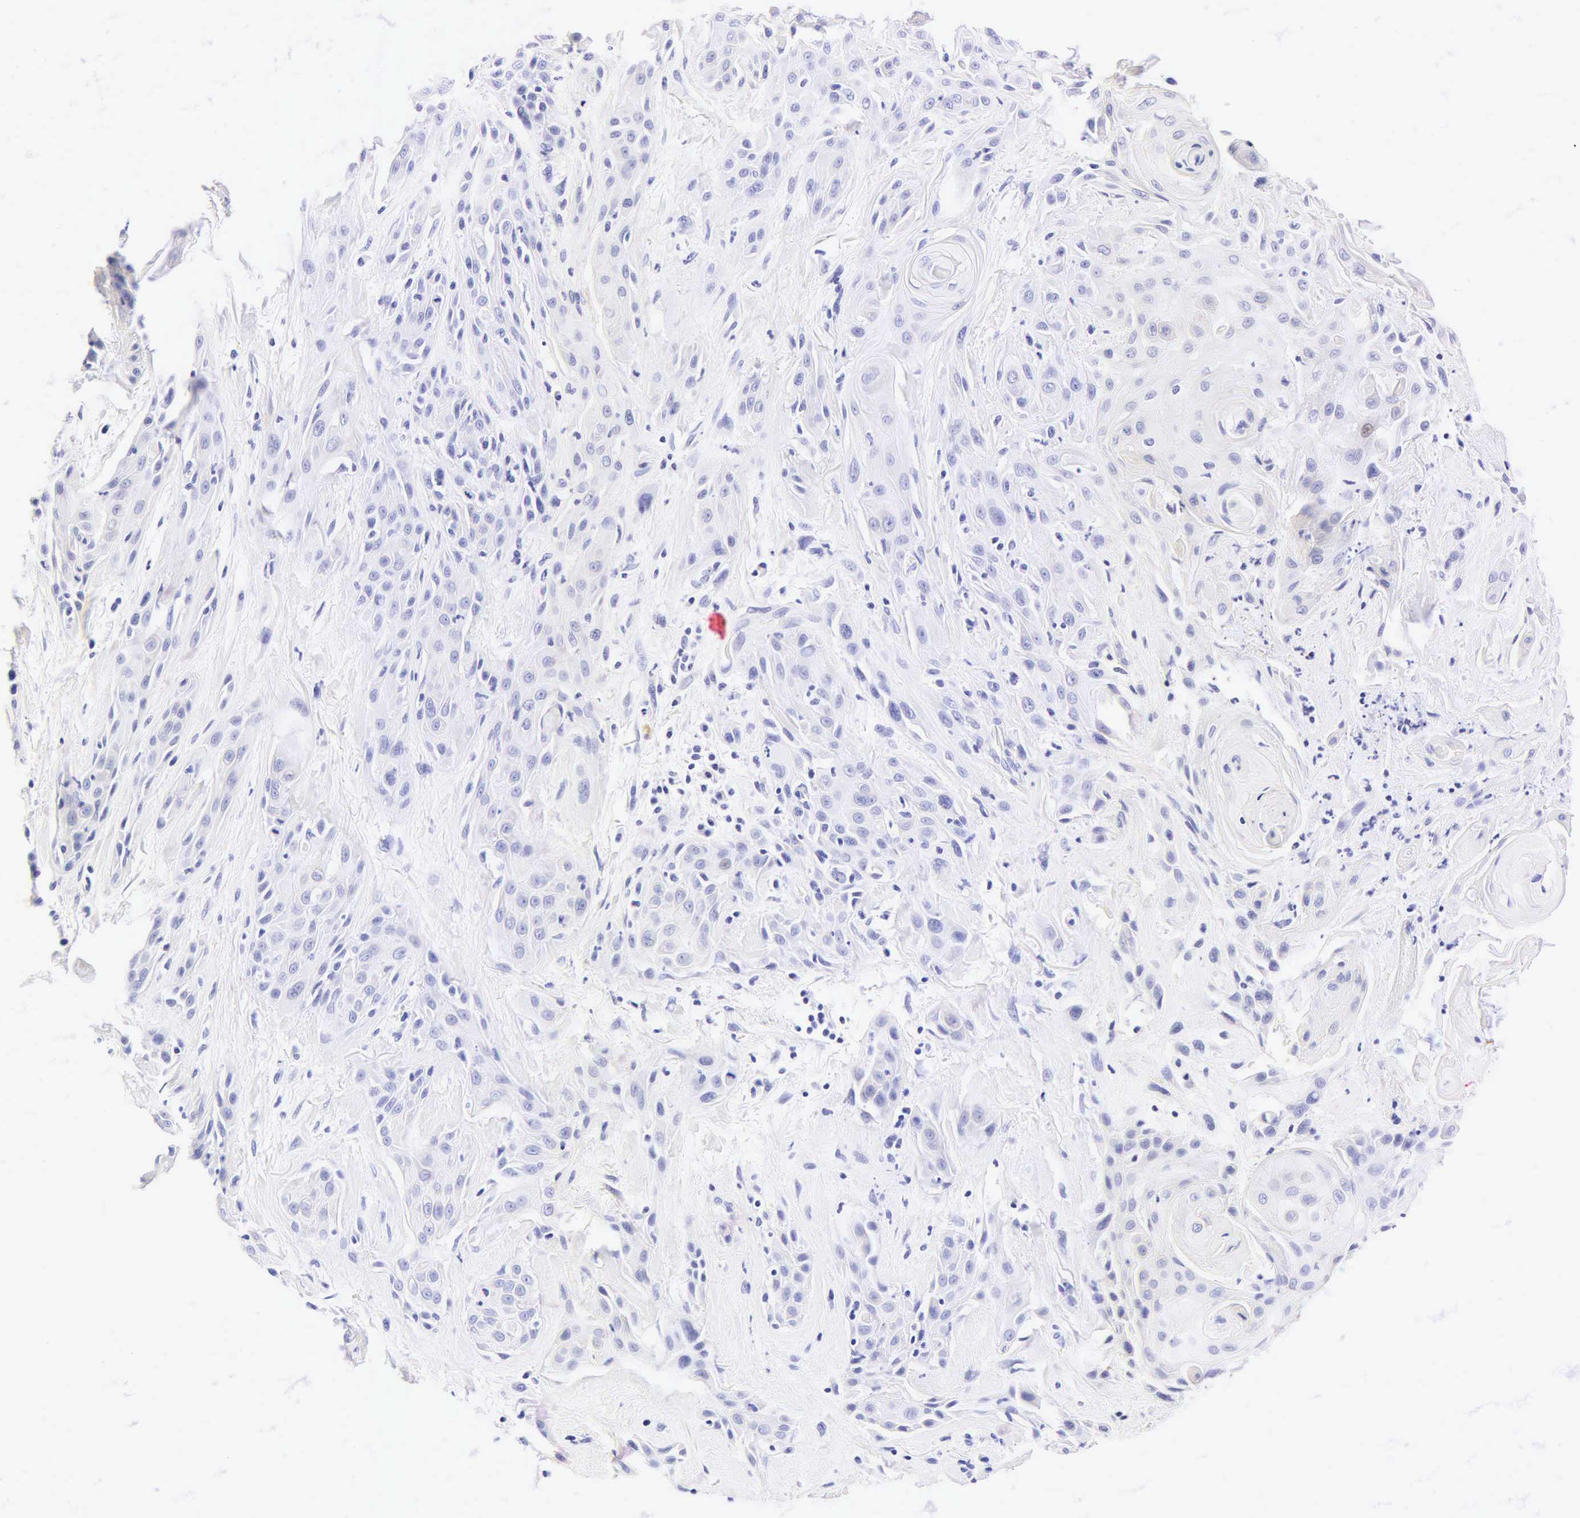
{"staining": {"intensity": "negative", "quantity": "none", "location": "none"}, "tissue": "skin cancer", "cell_type": "Tumor cells", "image_type": "cancer", "snomed": [{"axis": "morphology", "description": "Squamous cell carcinoma, NOS"}, {"axis": "topography", "description": "Skin"}, {"axis": "topography", "description": "Anal"}], "caption": "Micrograph shows no significant protein positivity in tumor cells of skin cancer (squamous cell carcinoma).", "gene": "CALD1", "patient": {"sex": "male", "age": 64}}